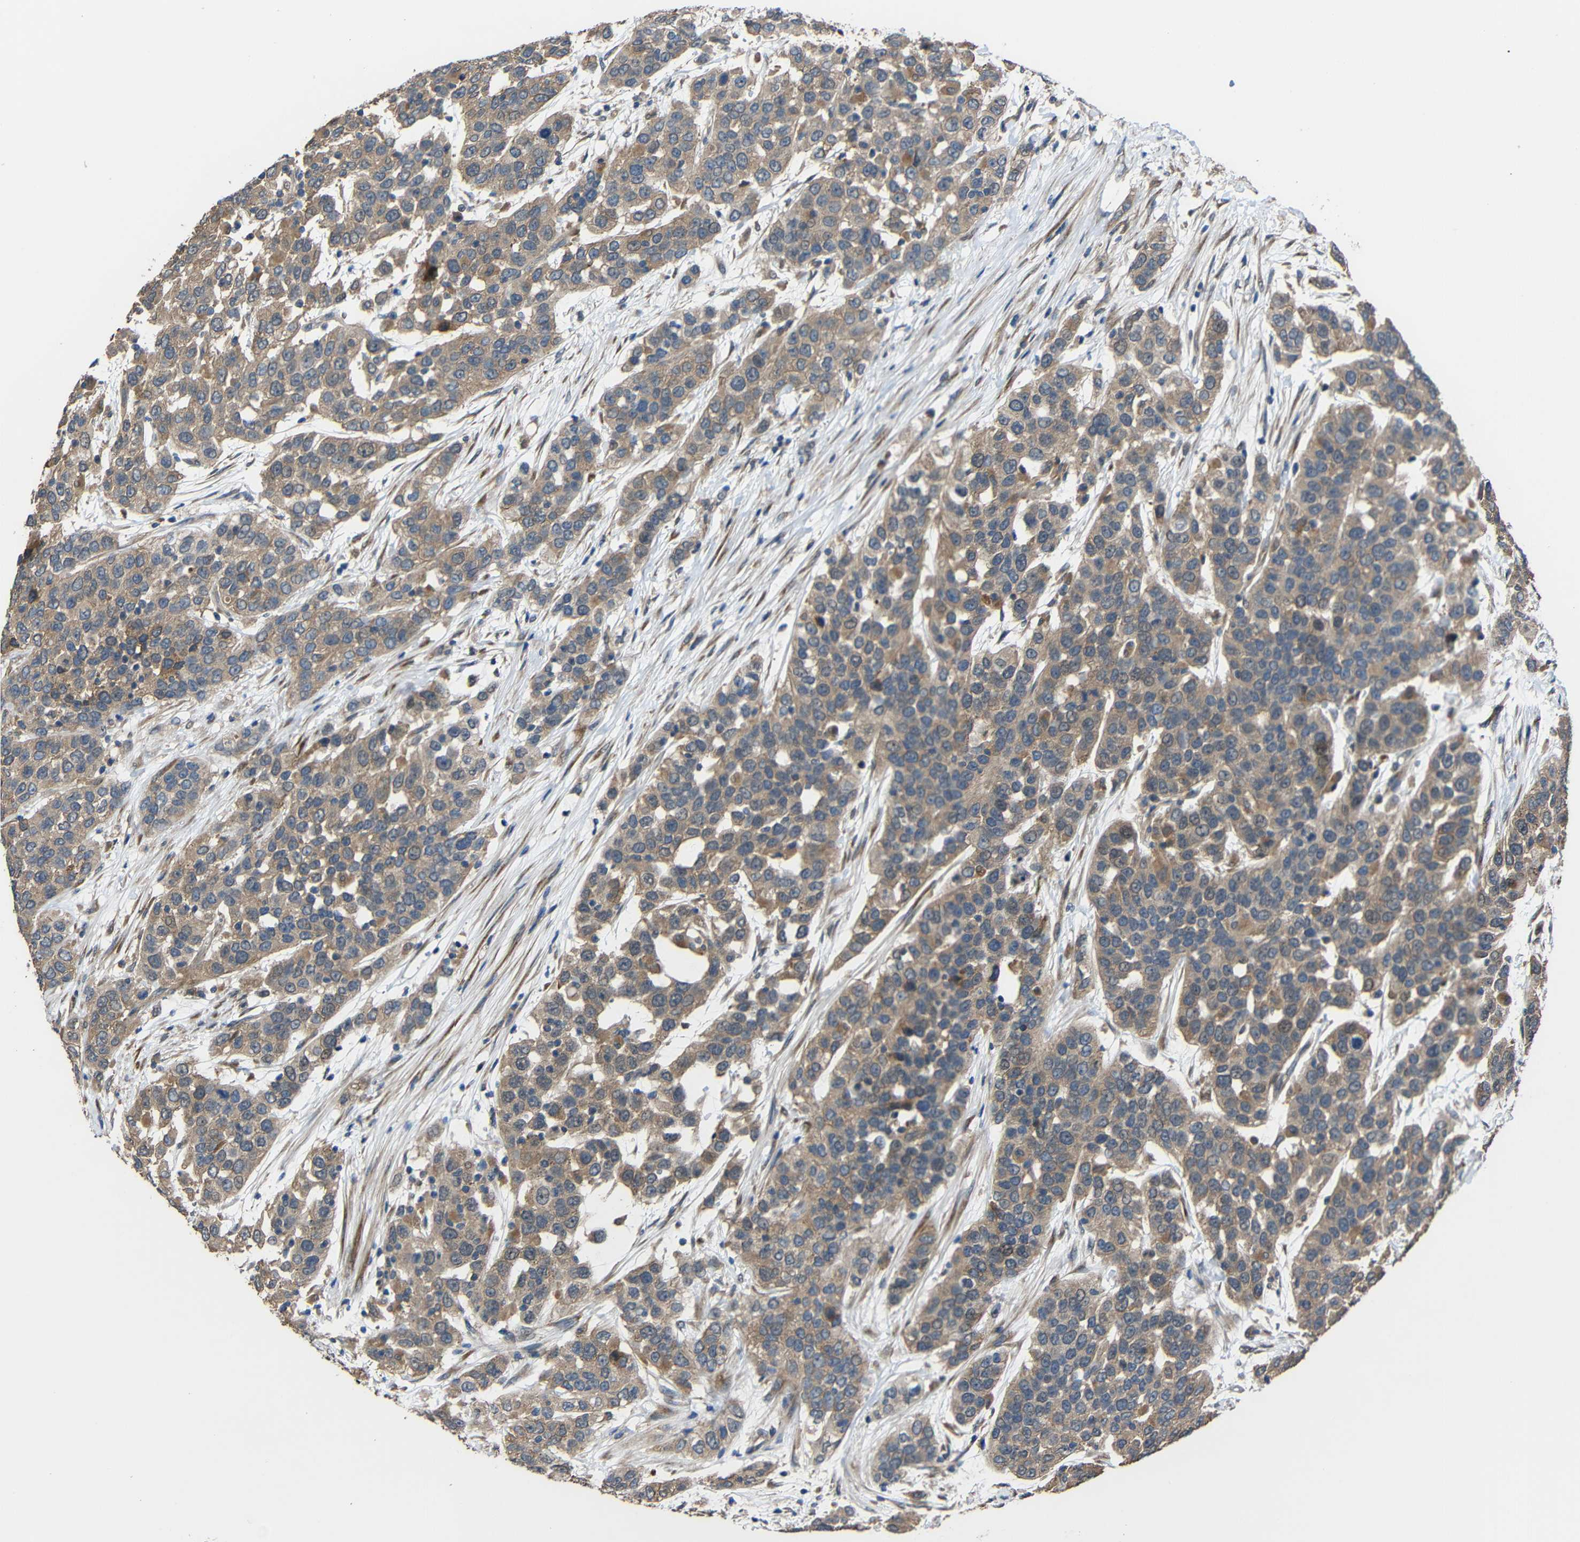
{"staining": {"intensity": "moderate", "quantity": ">75%", "location": "cytoplasmic/membranous"}, "tissue": "urothelial cancer", "cell_type": "Tumor cells", "image_type": "cancer", "snomed": [{"axis": "morphology", "description": "Urothelial carcinoma, High grade"}, {"axis": "topography", "description": "Urinary bladder"}], "caption": "Brown immunohistochemical staining in urothelial cancer reveals moderate cytoplasmic/membranous staining in about >75% of tumor cells.", "gene": "CHST9", "patient": {"sex": "female", "age": 80}}